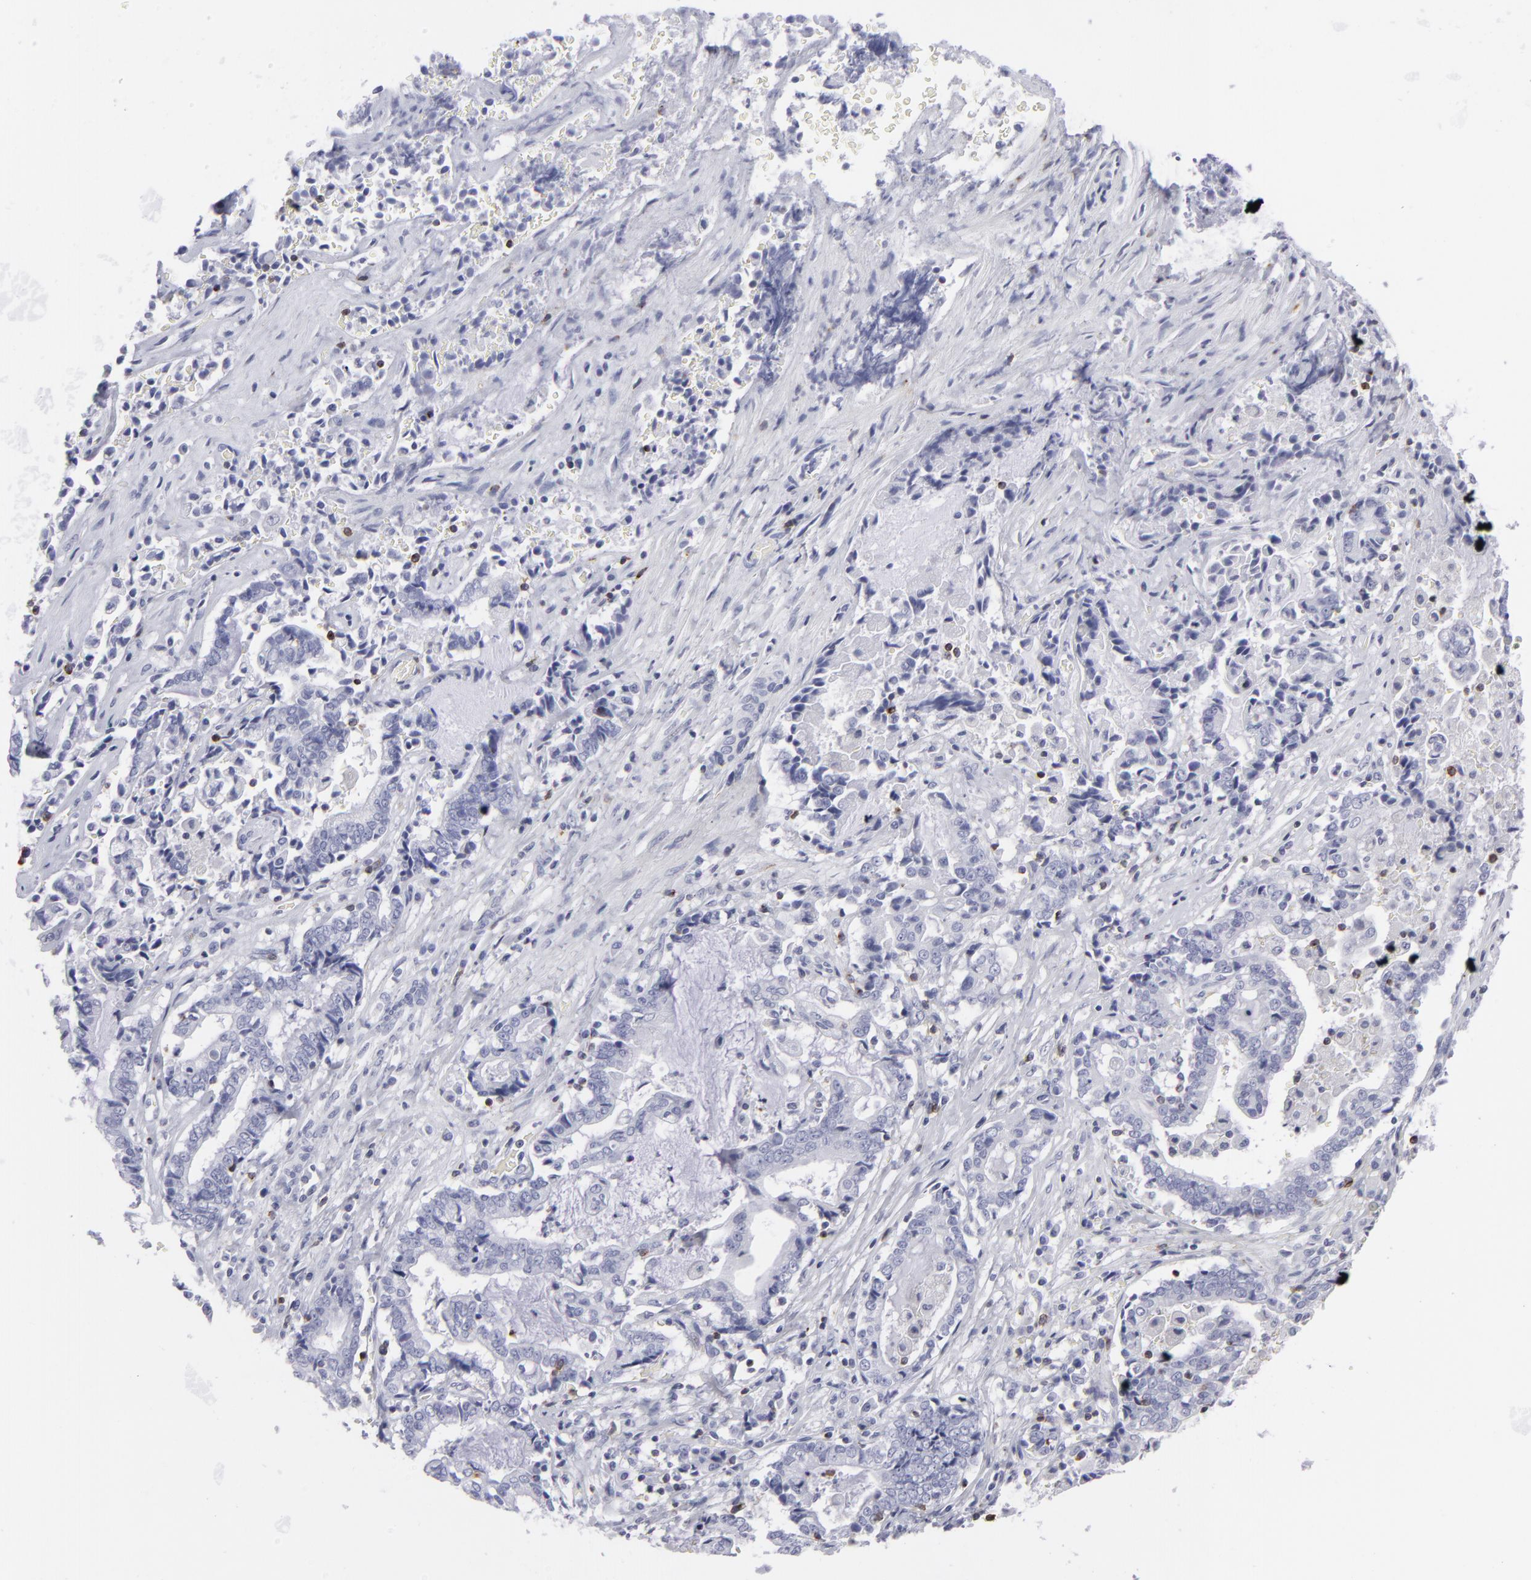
{"staining": {"intensity": "negative", "quantity": "none", "location": "none"}, "tissue": "liver cancer", "cell_type": "Tumor cells", "image_type": "cancer", "snomed": [{"axis": "morphology", "description": "Cholangiocarcinoma"}, {"axis": "topography", "description": "Liver"}], "caption": "Human liver cancer stained for a protein using IHC exhibits no positivity in tumor cells.", "gene": "CD7", "patient": {"sex": "male", "age": 57}}